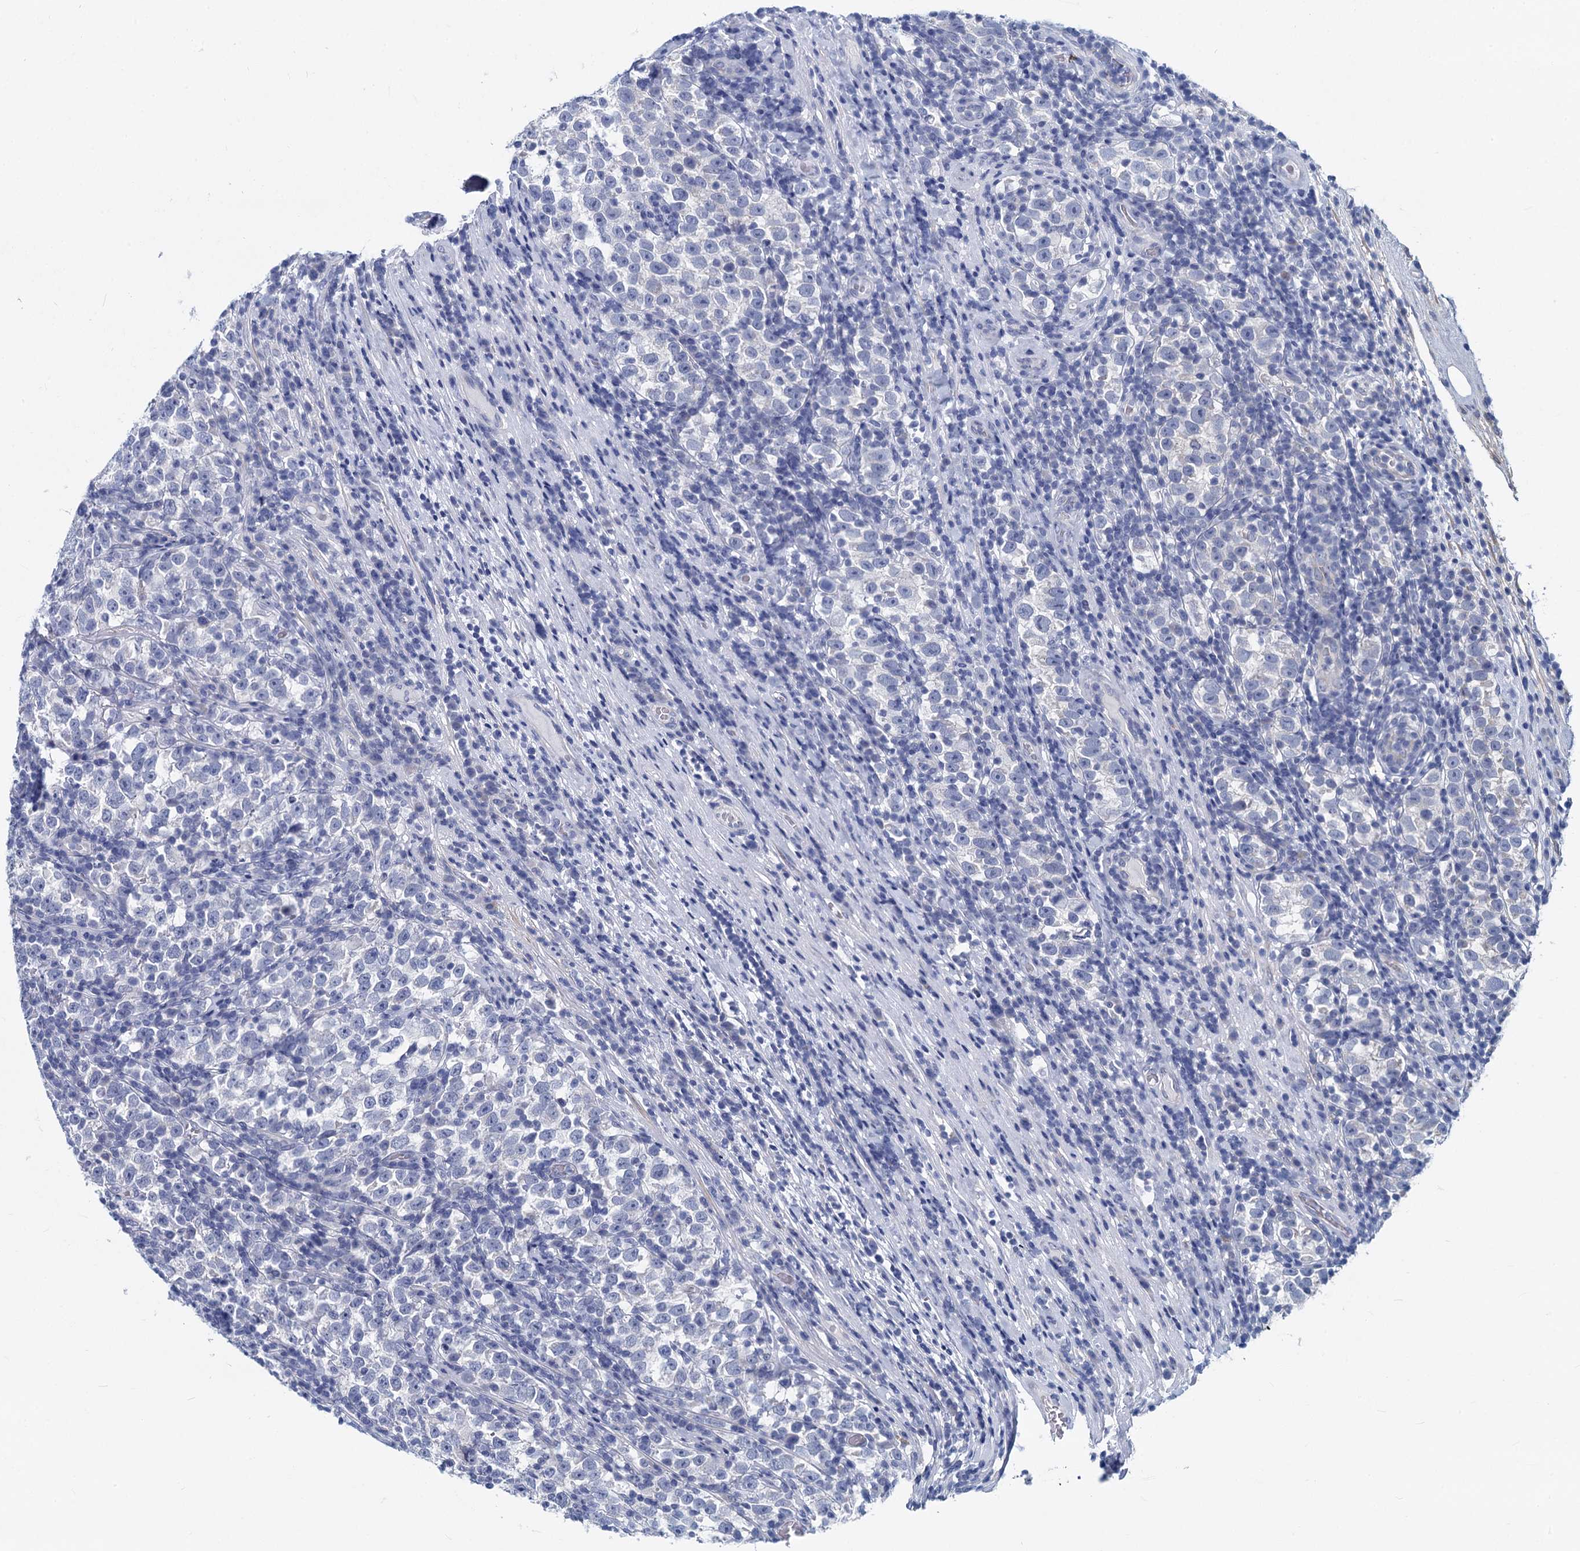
{"staining": {"intensity": "negative", "quantity": "none", "location": "none"}, "tissue": "testis cancer", "cell_type": "Tumor cells", "image_type": "cancer", "snomed": [{"axis": "morphology", "description": "Normal tissue, NOS"}, {"axis": "morphology", "description": "Seminoma, NOS"}, {"axis": "topography", "description": "Testis"}], "caption": "IHC image of human testis seminoma stained for a protein (brown), which displays no staining in tumor cells.", "gene": "GSTM3", "patient": {"sex": "male", "age": 43}}